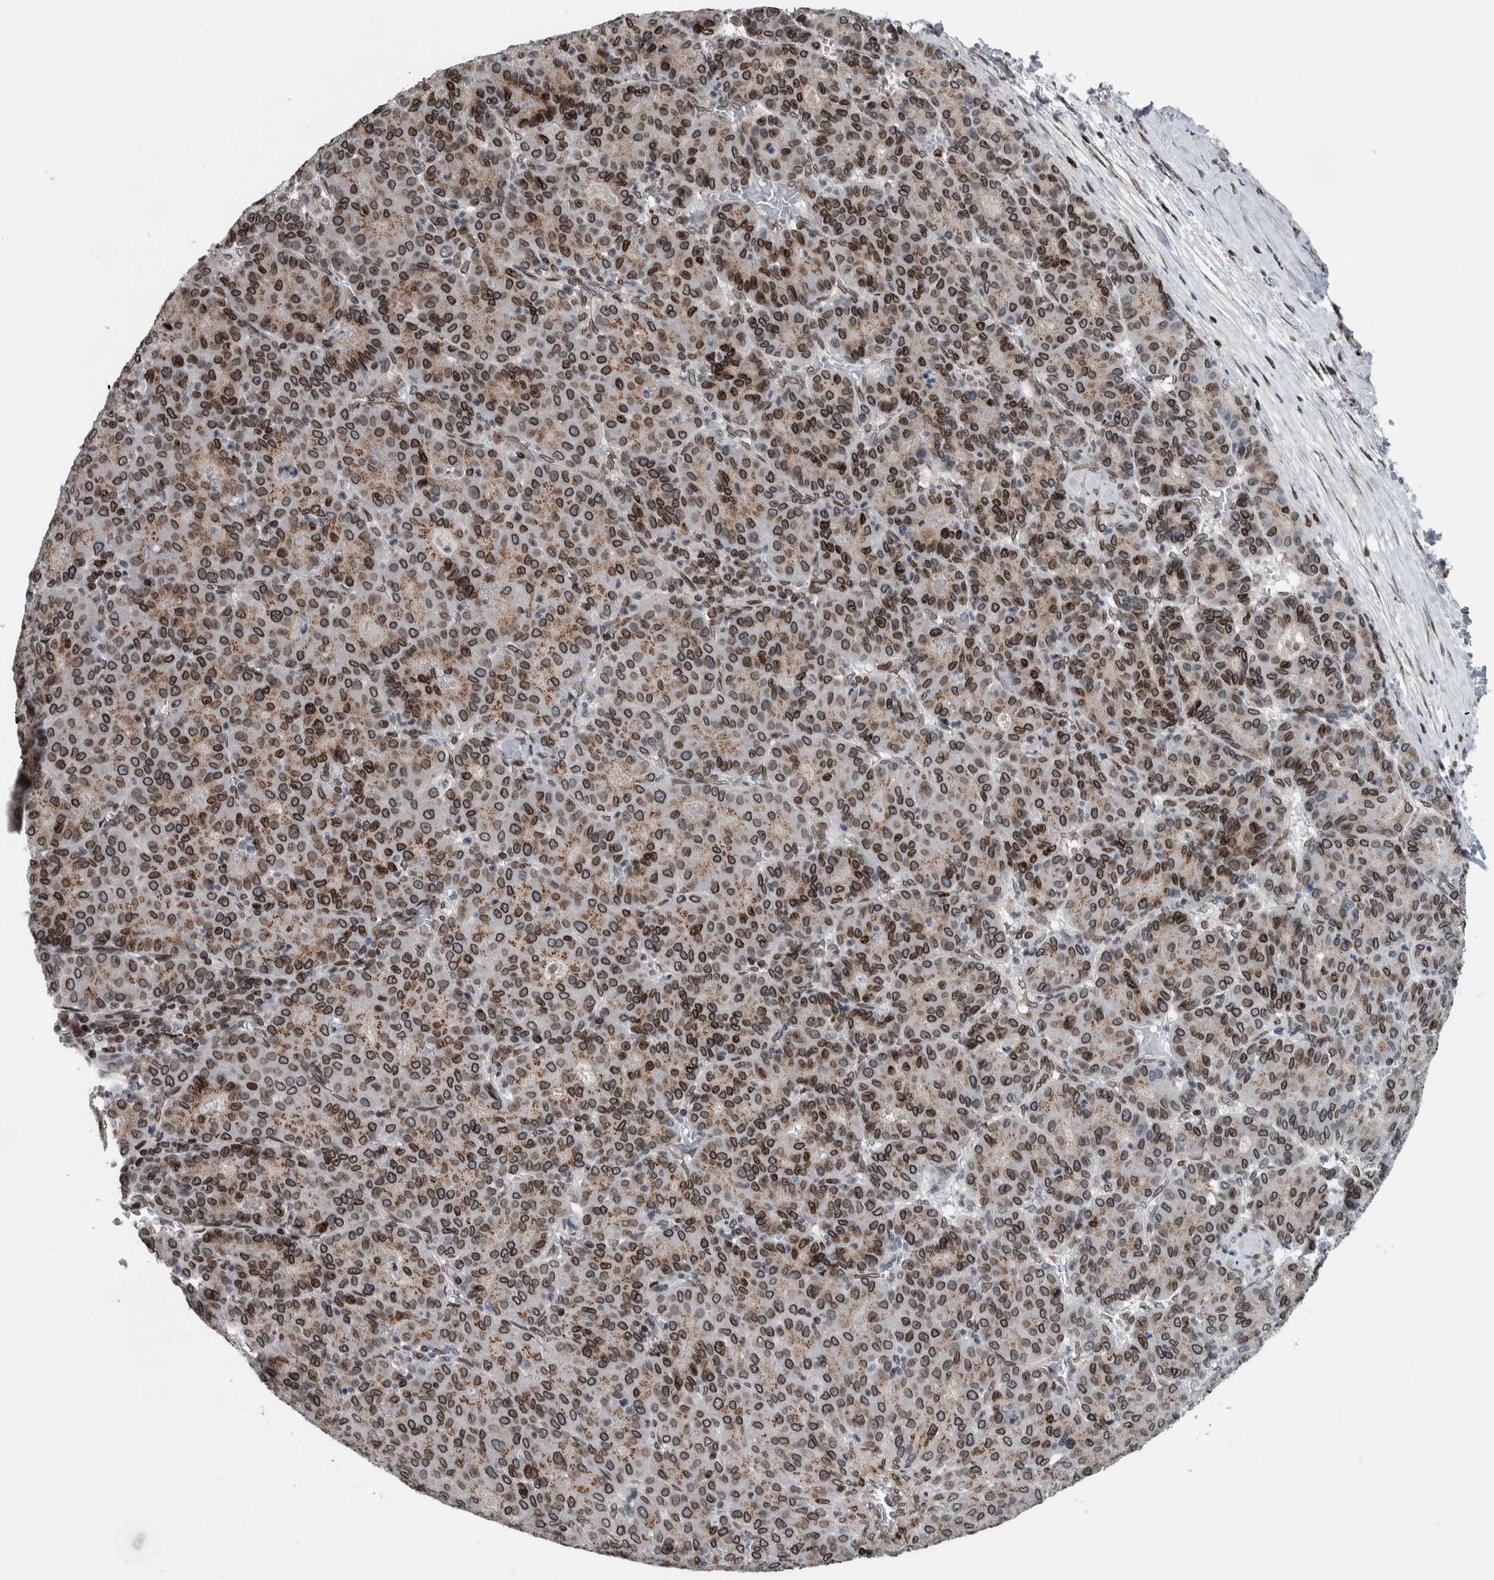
{"staining": {"intensity": "moderate", "quantity": ">75%", "location": "cytoplasmic/membranous,nuclear"}, "tissue": "liver cancer", "cell_type": "Tumor cells", "image_type": "cancer", "snomed": [{"axis": "morphology", "description": "Carcinoma, Hepatocellular, NOS"}, {"axis": "topography", "description": "Liver"}], "caption": "An immunohistochemistry (IHC) histopathology image of neoplastic tissue is shown. Protein staining in brown labels moderate cytoplasmic/membranous and nuclear positivity in liver hepatocellular carcinoma within tumor cells.", "gene": "FAM135B", "patient": {"sex": "male", "age": 65}}